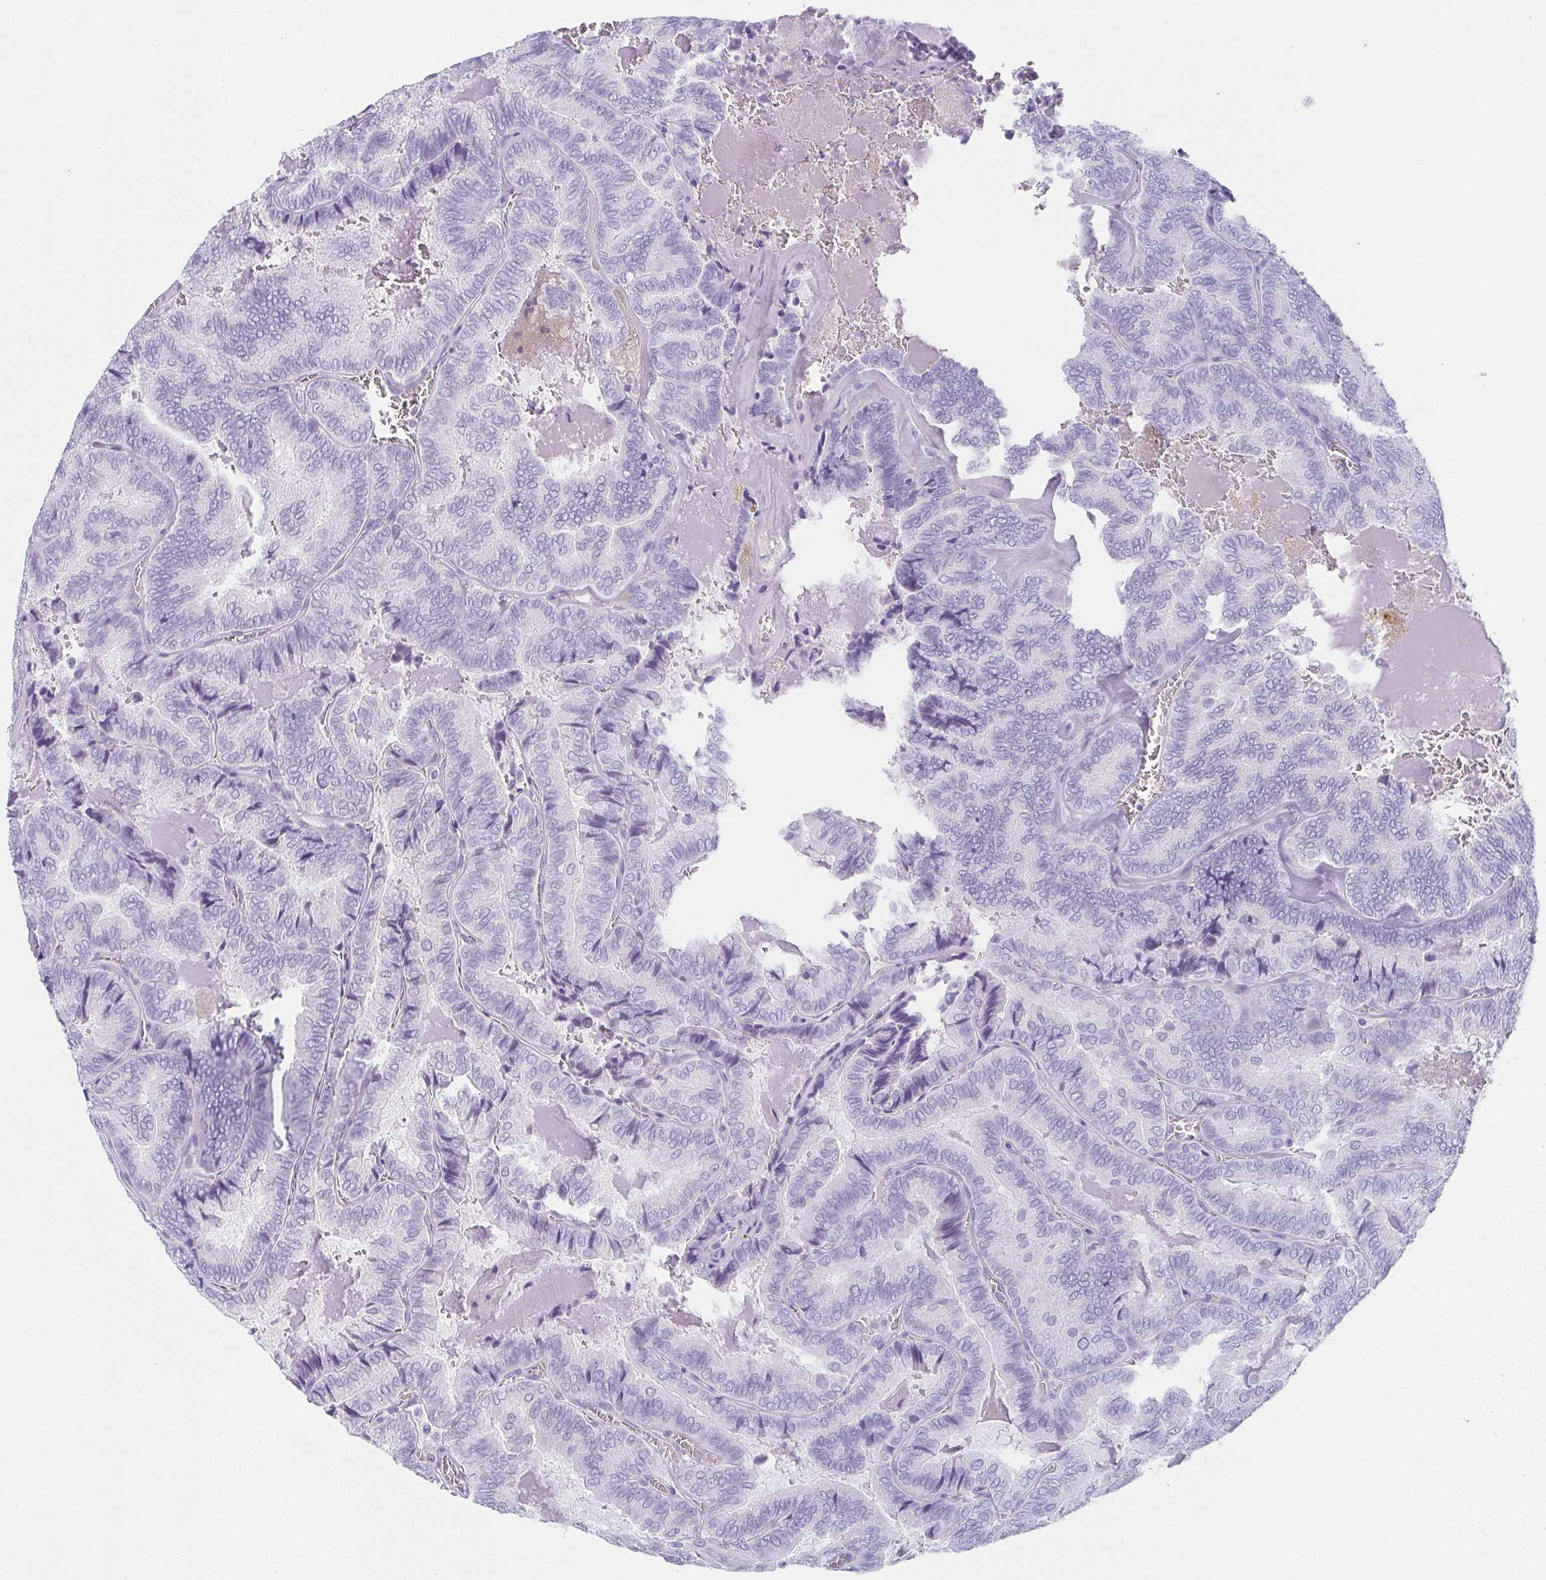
{"staining": {"intensity": "negative", "quantity": "none", "location": "none"}, "tissue": "thyroid cancer", "cell_type": "Tumor cells", "image_type": "cancer", "snomed": [{"axis": "morphology", "description": "Papillary adenocarcinoma, NOS"}, {"axis": "topography", "description": "Thyroid gland"}], "caption": "Immunohistochemistry (IHC) image of thyroid cancer stained for a protein (brown), which demonstrates no staining in tumor cells.", "gene": "MOBP", "patient": {"sex": "female", "age": 75}}